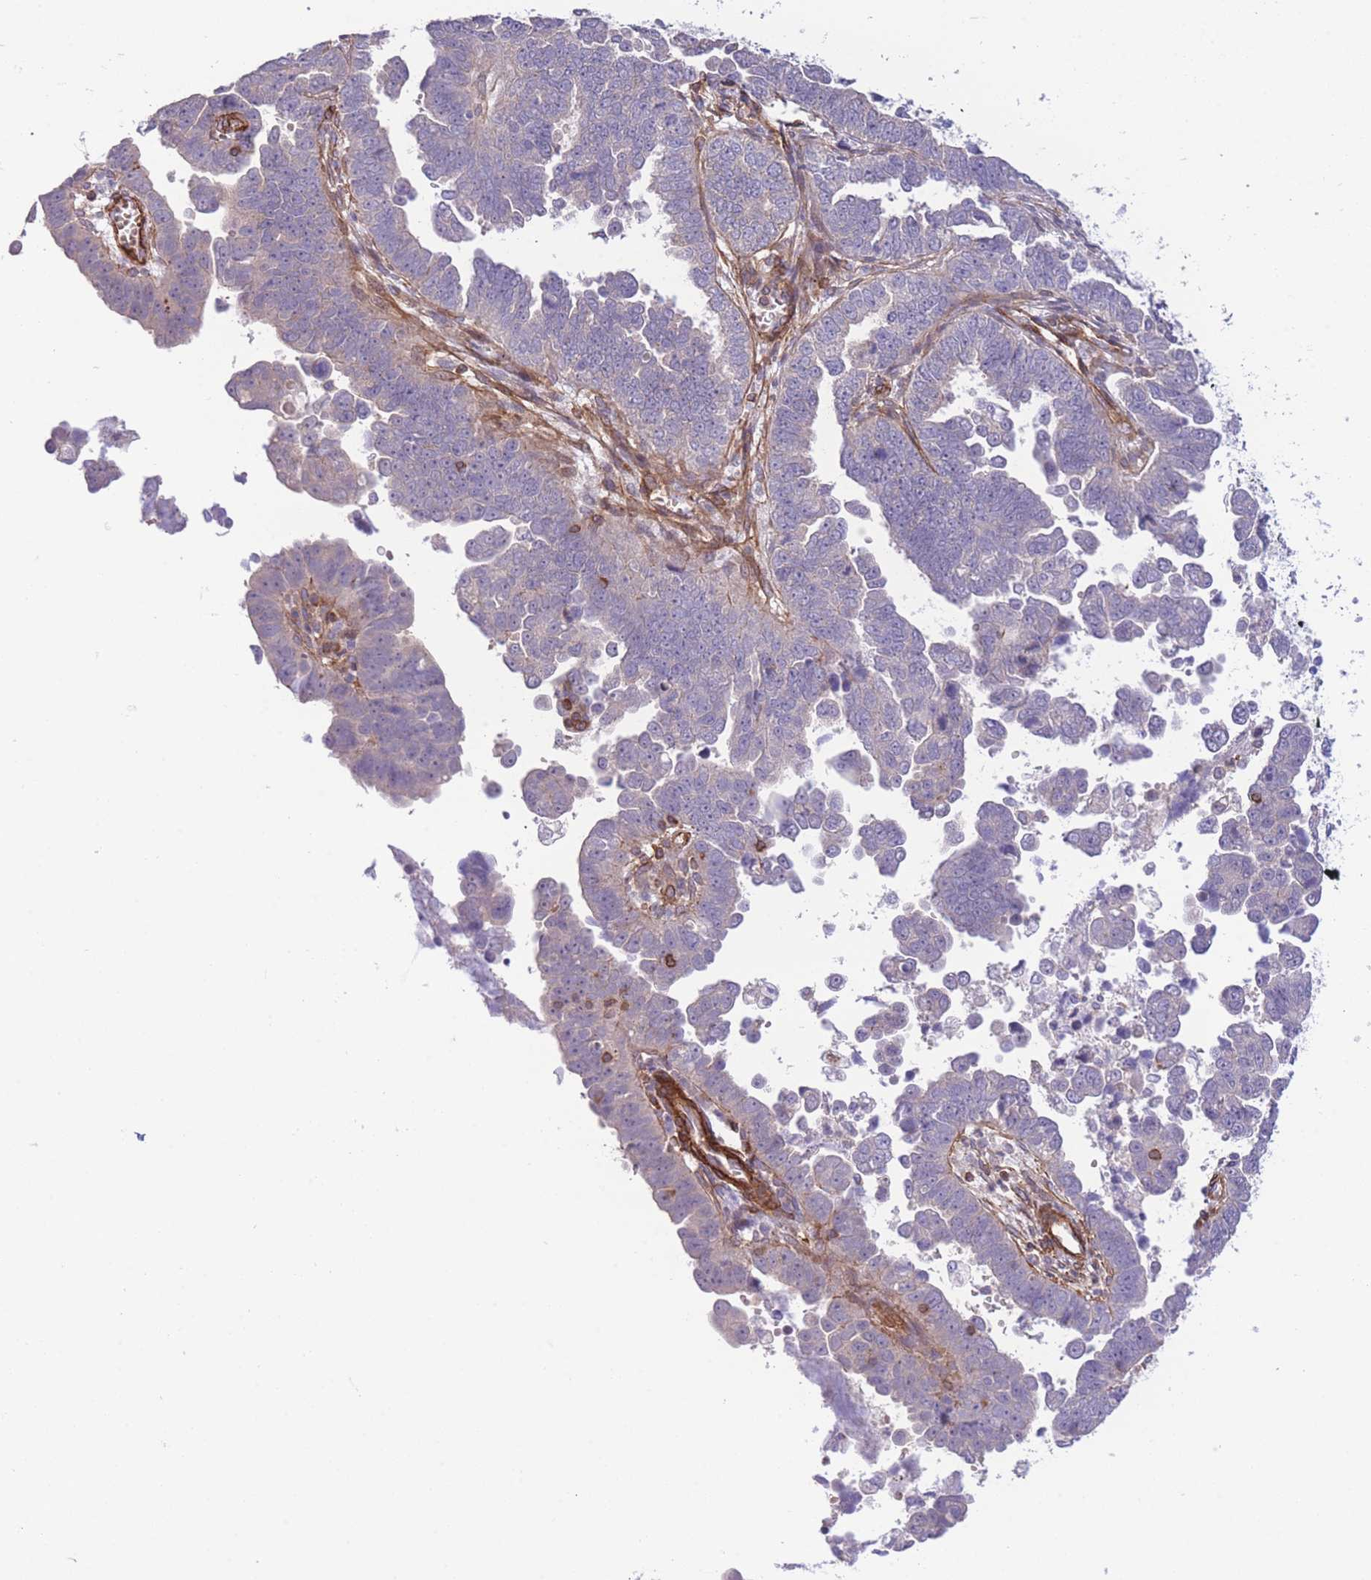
{"staining": {"intensity": "negative", "quantity": "none", "location": "none"}, "tissue": "endometrial cancer", "cell_type": "Tumor cells", "image_type": "cancer", "snomed": [{"axis": "morphology", "description": "Adenocarcinoma, NOS"}, {"axis": "topography", "description": "Endometrium"}], "caption": "Adenocarcinoma (endometrial) was stained to show a protein in brown. There is no significant expression in tumor cells.", "gene": "CDC25B", "patient": {"sex": "female", "age": 75}}